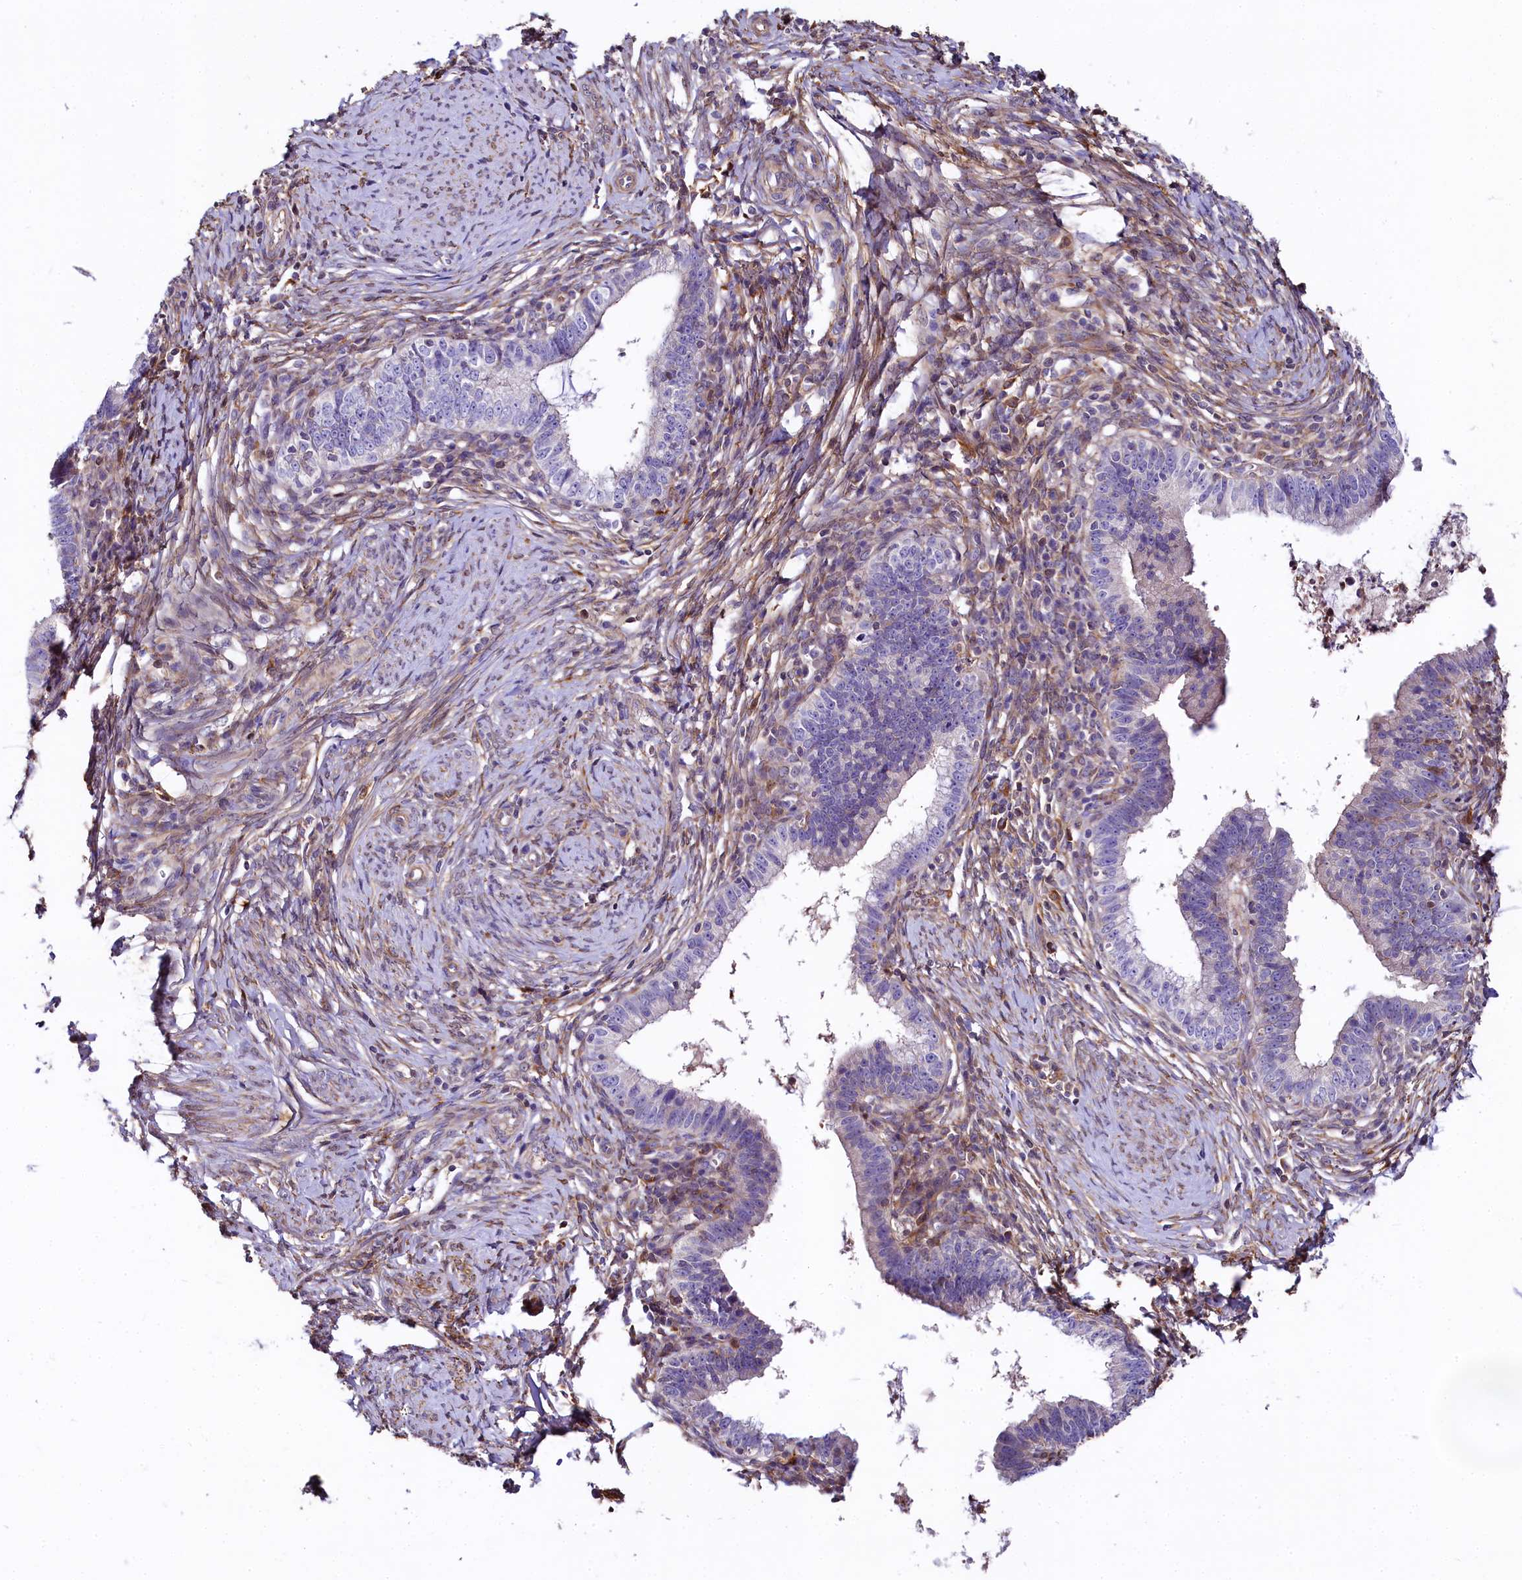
{"staining": {"intensity": "moderate", "quantity": "<25%", "location": "cytoplasmic/membranous"}, "tissue": "cervical cancer", "cell_type": "Tumor cells", "image_type": "cancer", "snomed": [{"axis": "morphology", "description": "Adenocarcinoma, NOS"}, {"axis": "topography", "description": "Cervix"}], "caption": "The immunohistochemical stain shows moderate cytoplasmic/membranous staining in tumor cells of cervical cancer tissue.", "gene": "FCHSD2", "patient": {"sex": "female", "age": 36}}